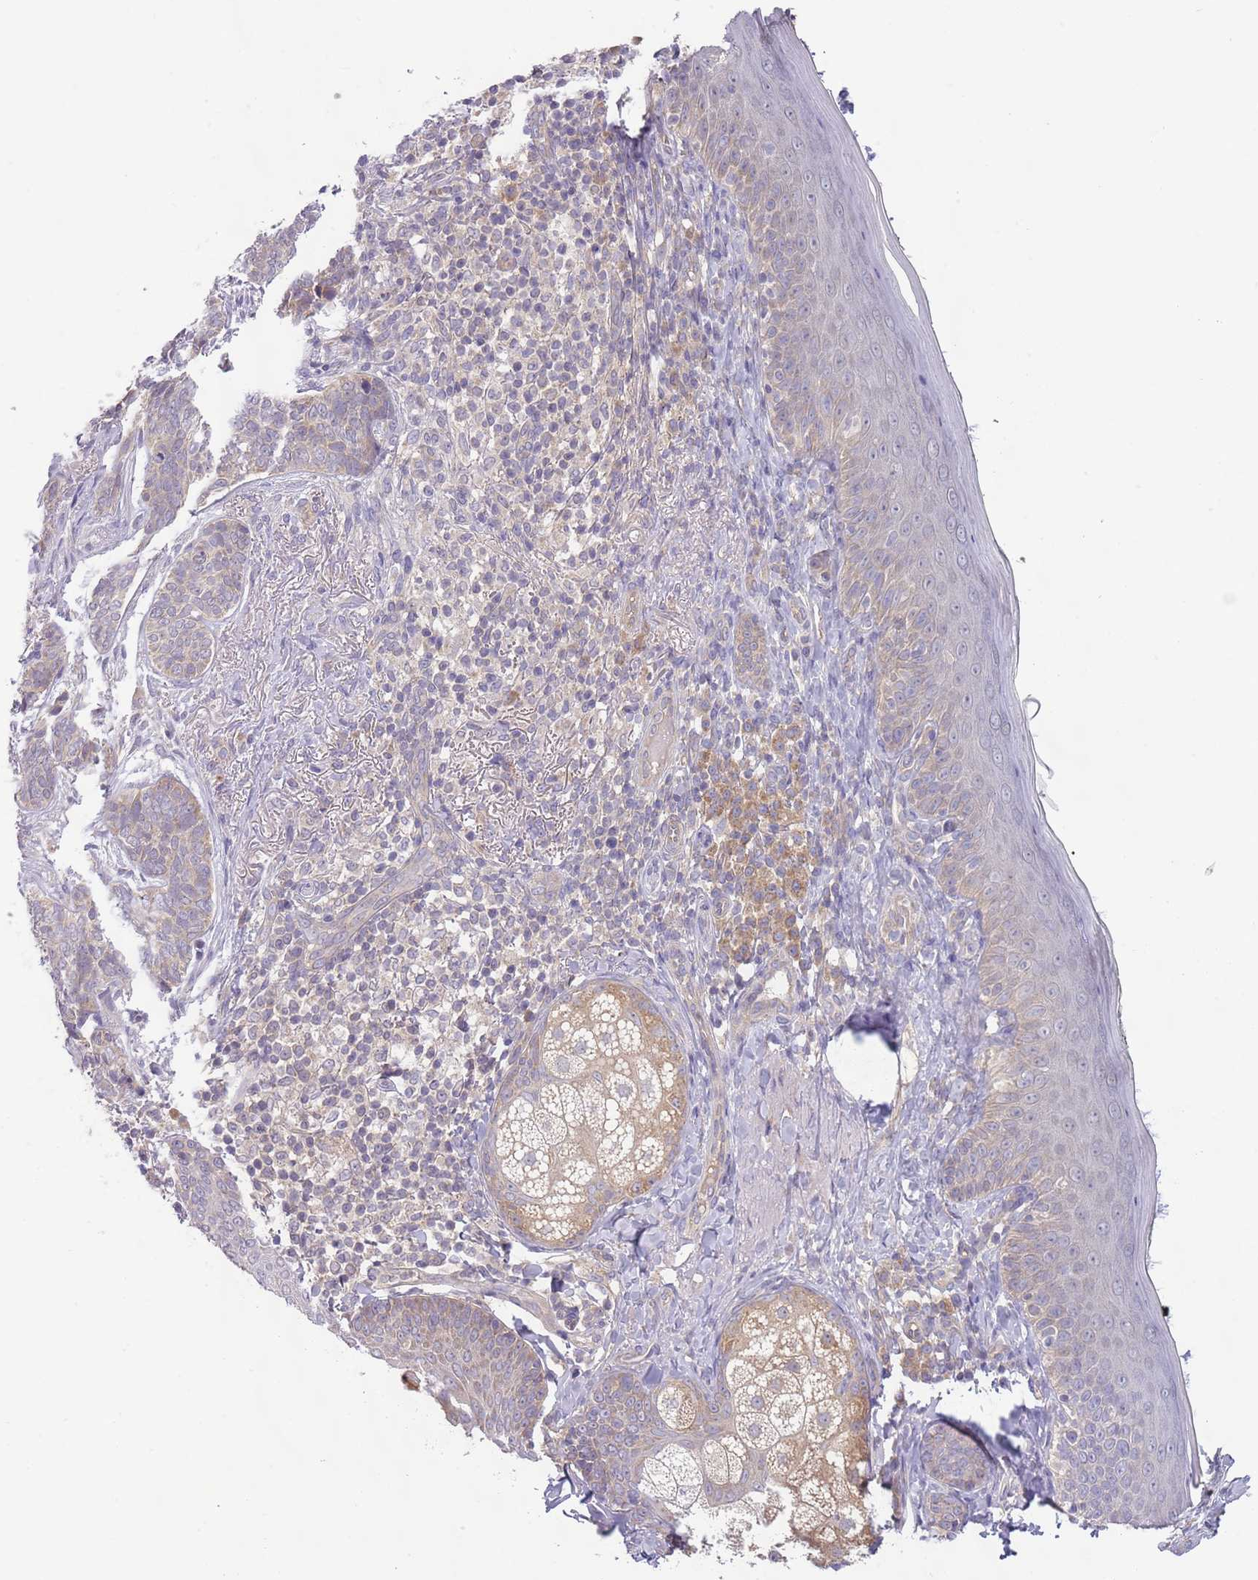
{"staining": {"intensity": "negative", "quantity": "none", "location": "none"}, "tissue": "skin", "cell_type": "Fibroblasts", "image_type": "normal", "snomed": [{"axis": "morphology", "description": "Normal tissue, NOS"}, {"axis": "topography", "description": "Skin"}], "caption": "The micrograph displays no significant expression in fibroblasts of skin.", "gene": "SKOR2", "patient": {"sex": "male", "age": 57}}